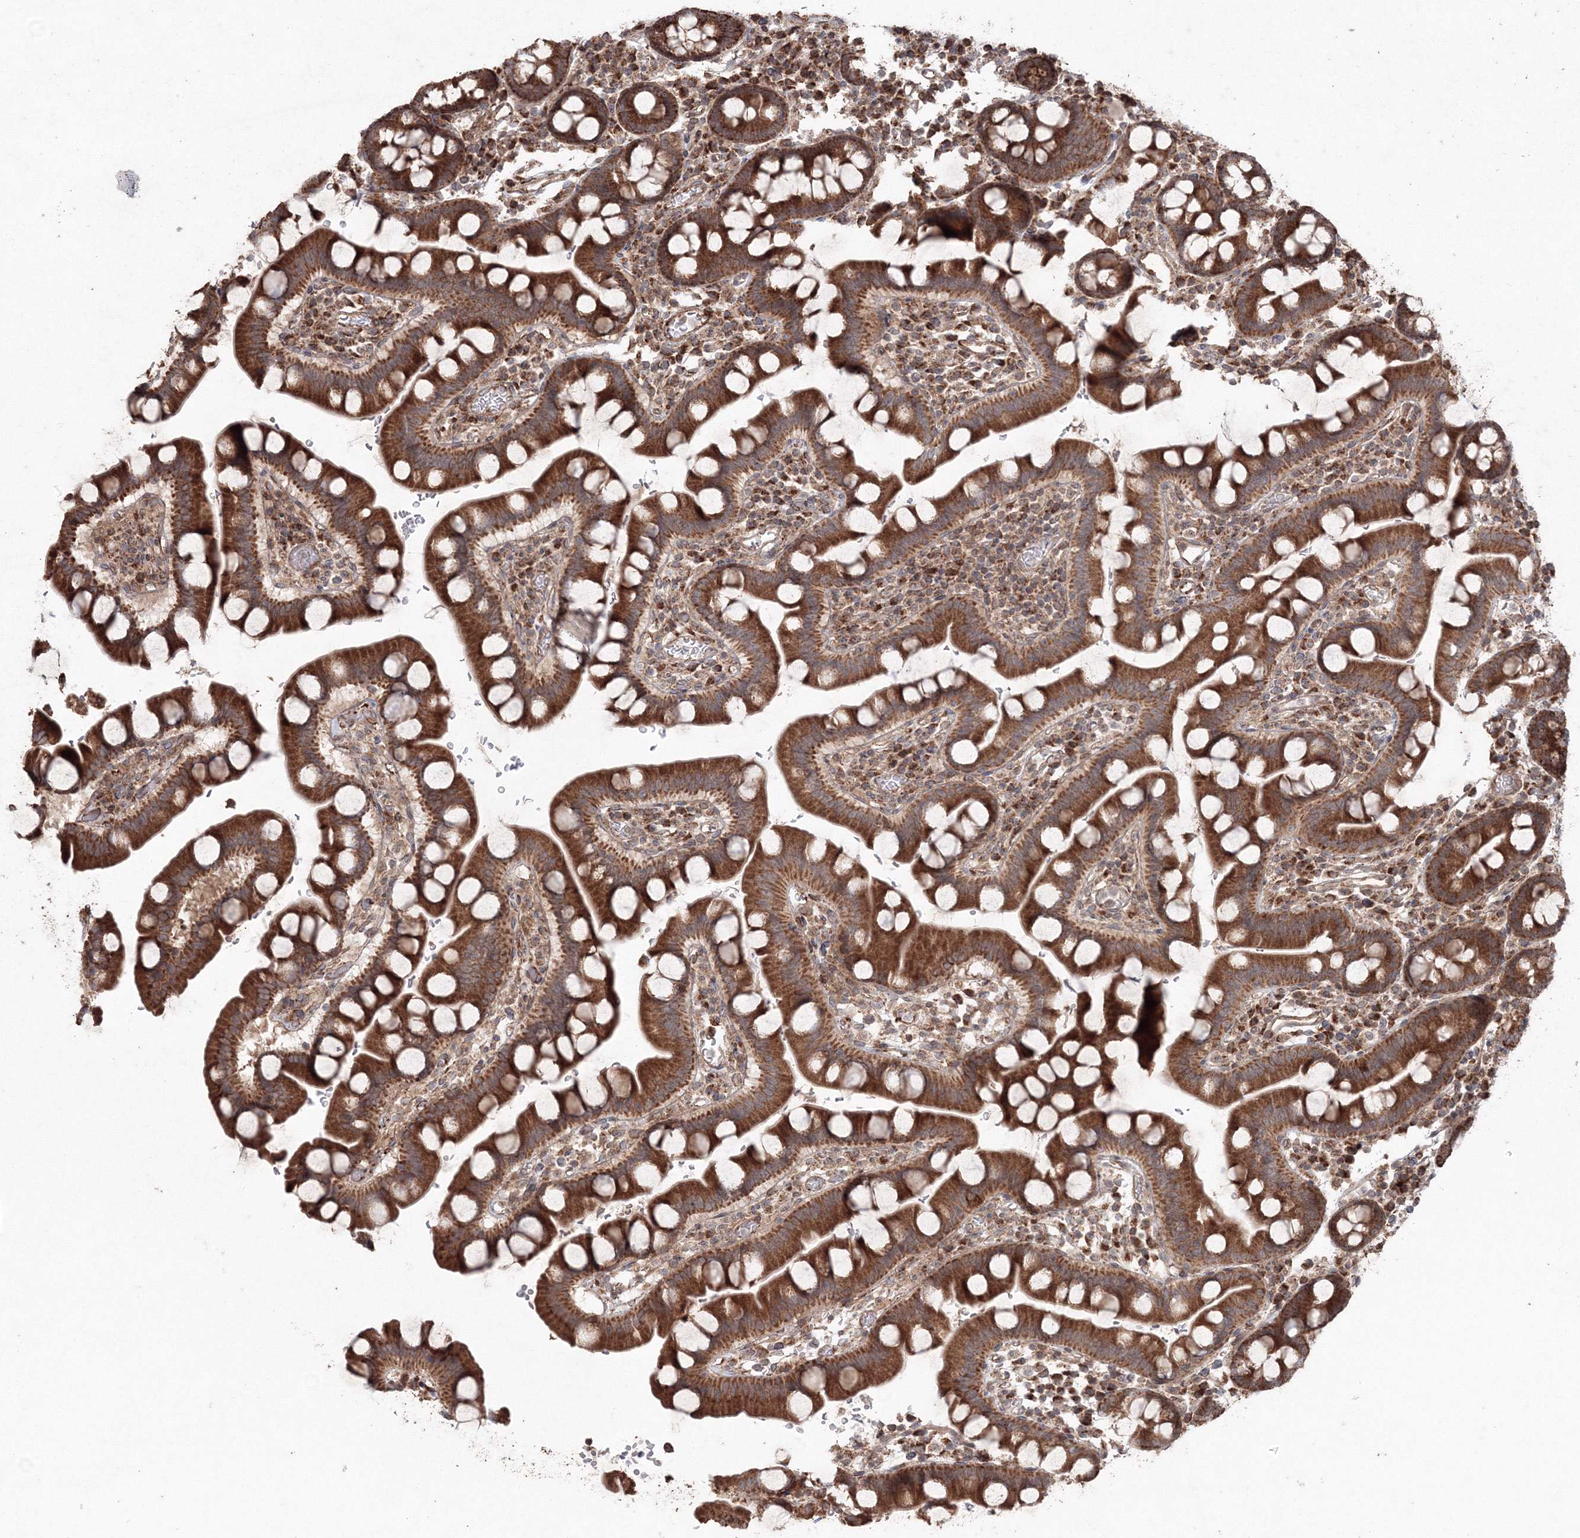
{"staining": {"intensity": "strong", "quantity": ">75%", "location": "cytoplasmic/membranous"}, "tissue": "small intestine", "cell_type": "Glandular cells", "image_type": "normal", "snomed": [{"axis": "morphology", "description": "Normal tissue, NOS"}, {"axis": "topography", "description": "Stomach, upper"}, {"axis": "topography", "description": "Stomach, lower"}, {"axis": "topography", "description": "Small intestine"}], "caption": "Immunohistochemical staining of benign small intestine shows high levels of strong cytoplasmic/membranous expression in approximately >75% of glandular cells. (IHC, brightfield microscopy, high magnification).", "gene": "ANAPC16", "patient": {"sex": "male", "age": 68}}